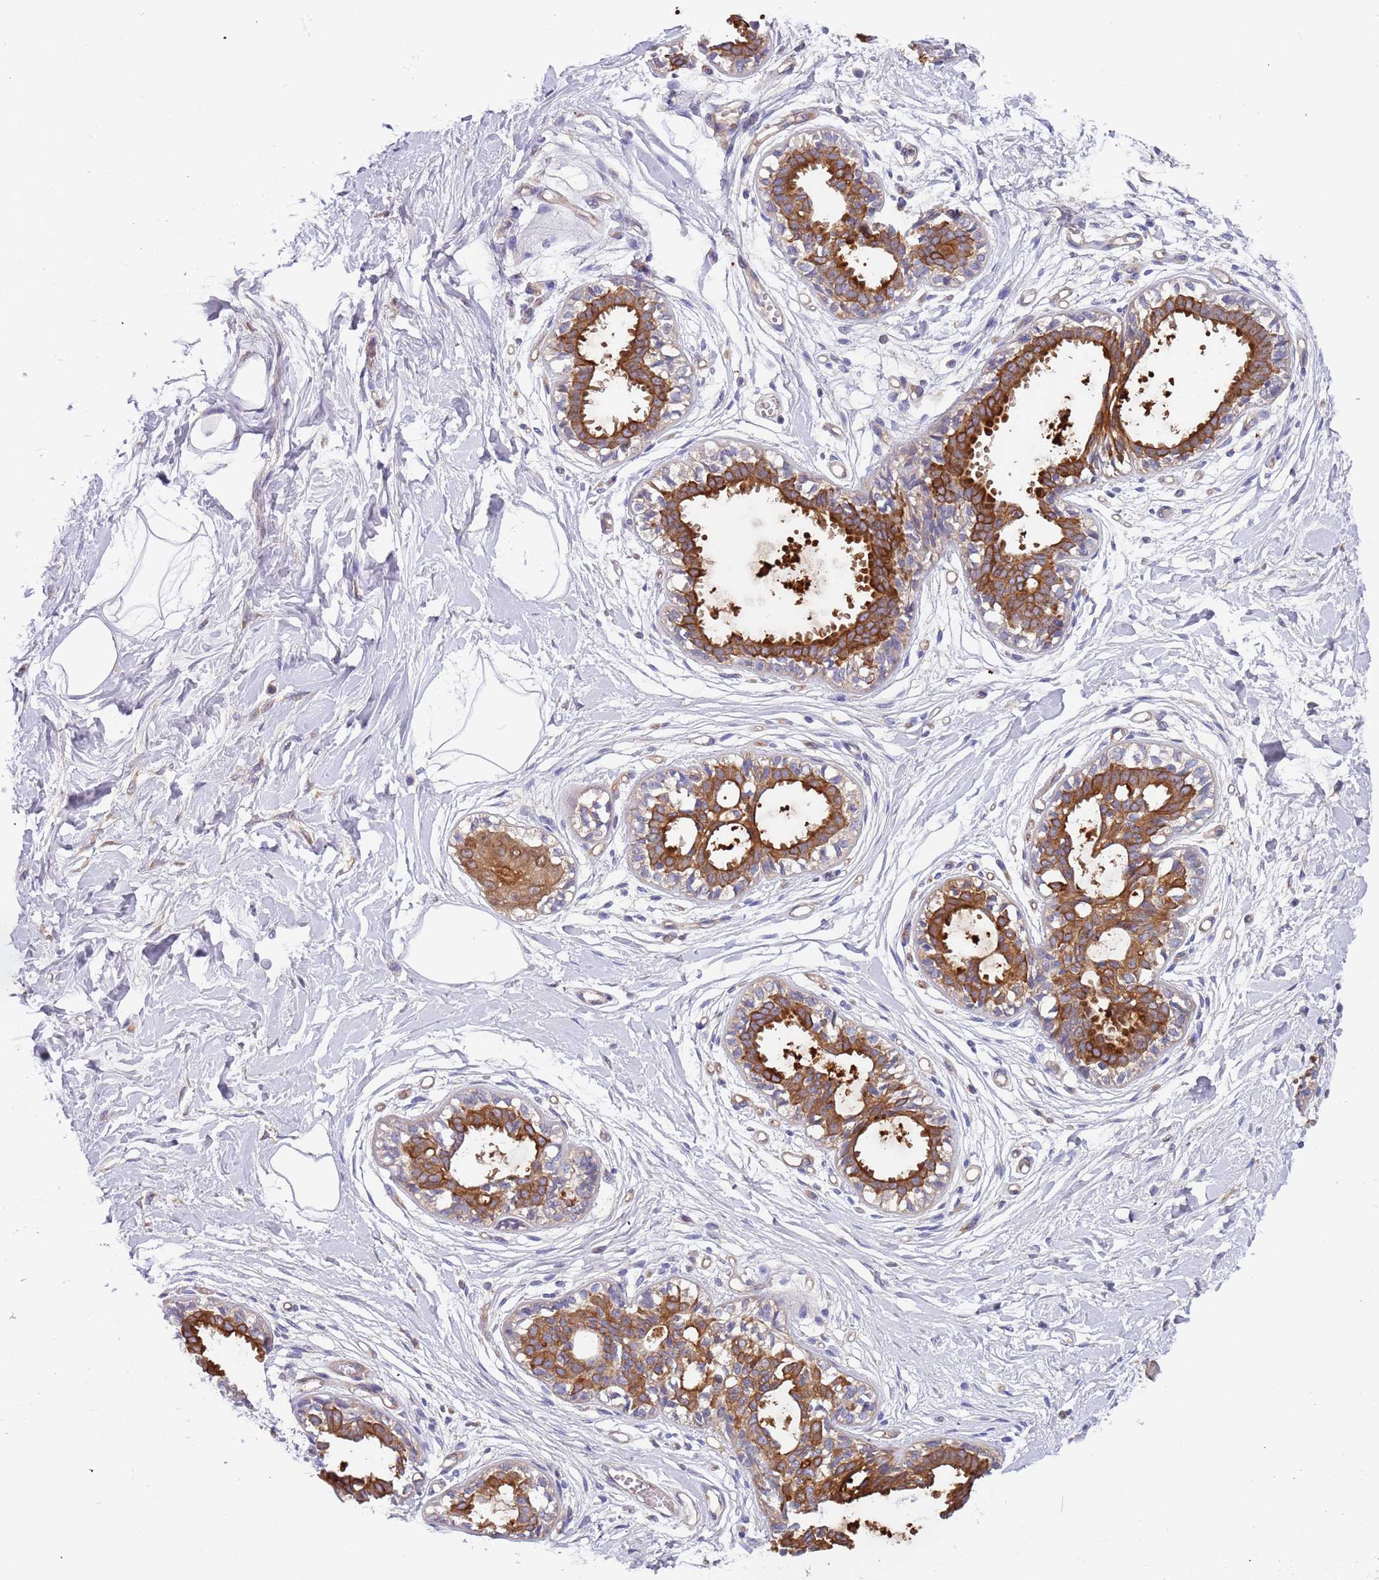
{"staining": {"intensity": "negative", "quantity": "none", "location": "none"}, "tissue": "breast", "cell_type": "Adipocytes", "image_type": "normal", "snomed": [{"axis": "morphology", "description": "Normal tissue, NOS"}, {"axis": "topography", "description": "Breast"}], "caption": "Adipocytes show no significant expression in unremarkable breast. (Brightfield microscopy of DAB immunohistochemistry at high magnification).", "gene": "LAMB4", "patient": {"sex": "female", "age": 45}}